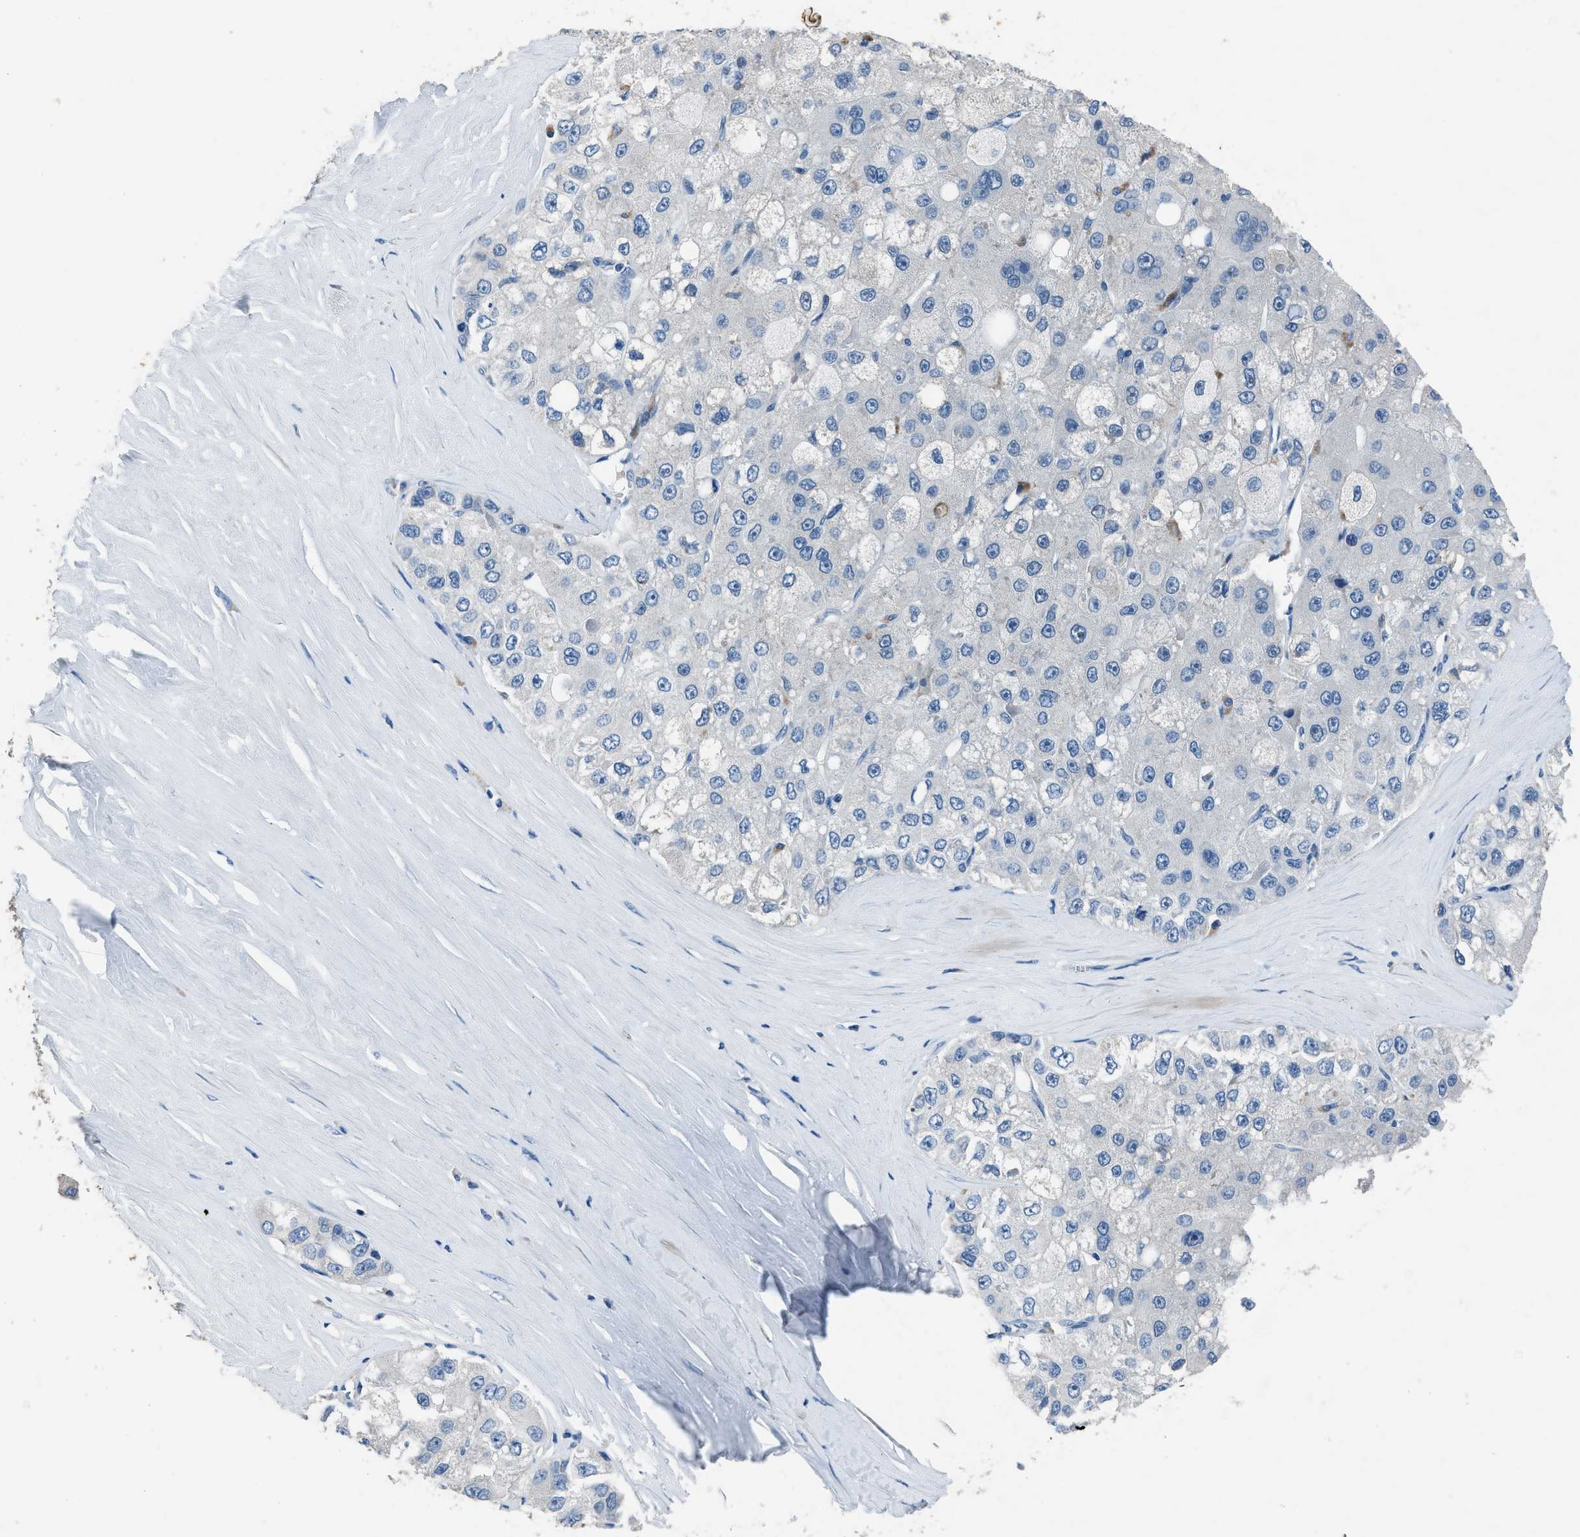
{"staining": {"intensity": "negative", "quantity": "none", "location": "none"}, "tissue": "liver cancer", "cell_type": "Tumor cells", "image_type": "cancer", "snomed": [{"axis": "morphology", "description": "Carcinoma, Hepatocellular, NOS"}, {"axis": "topography", "description": "Liver"}], "caption": "A high-resolution photomicrograph shows IHC staining of liver cancer (hepatocellular carcinoma), which demonstrates no significant staining in tumor cells.", "gene": "ADAM2", "patient": {"sex": "male", "age": 80}}